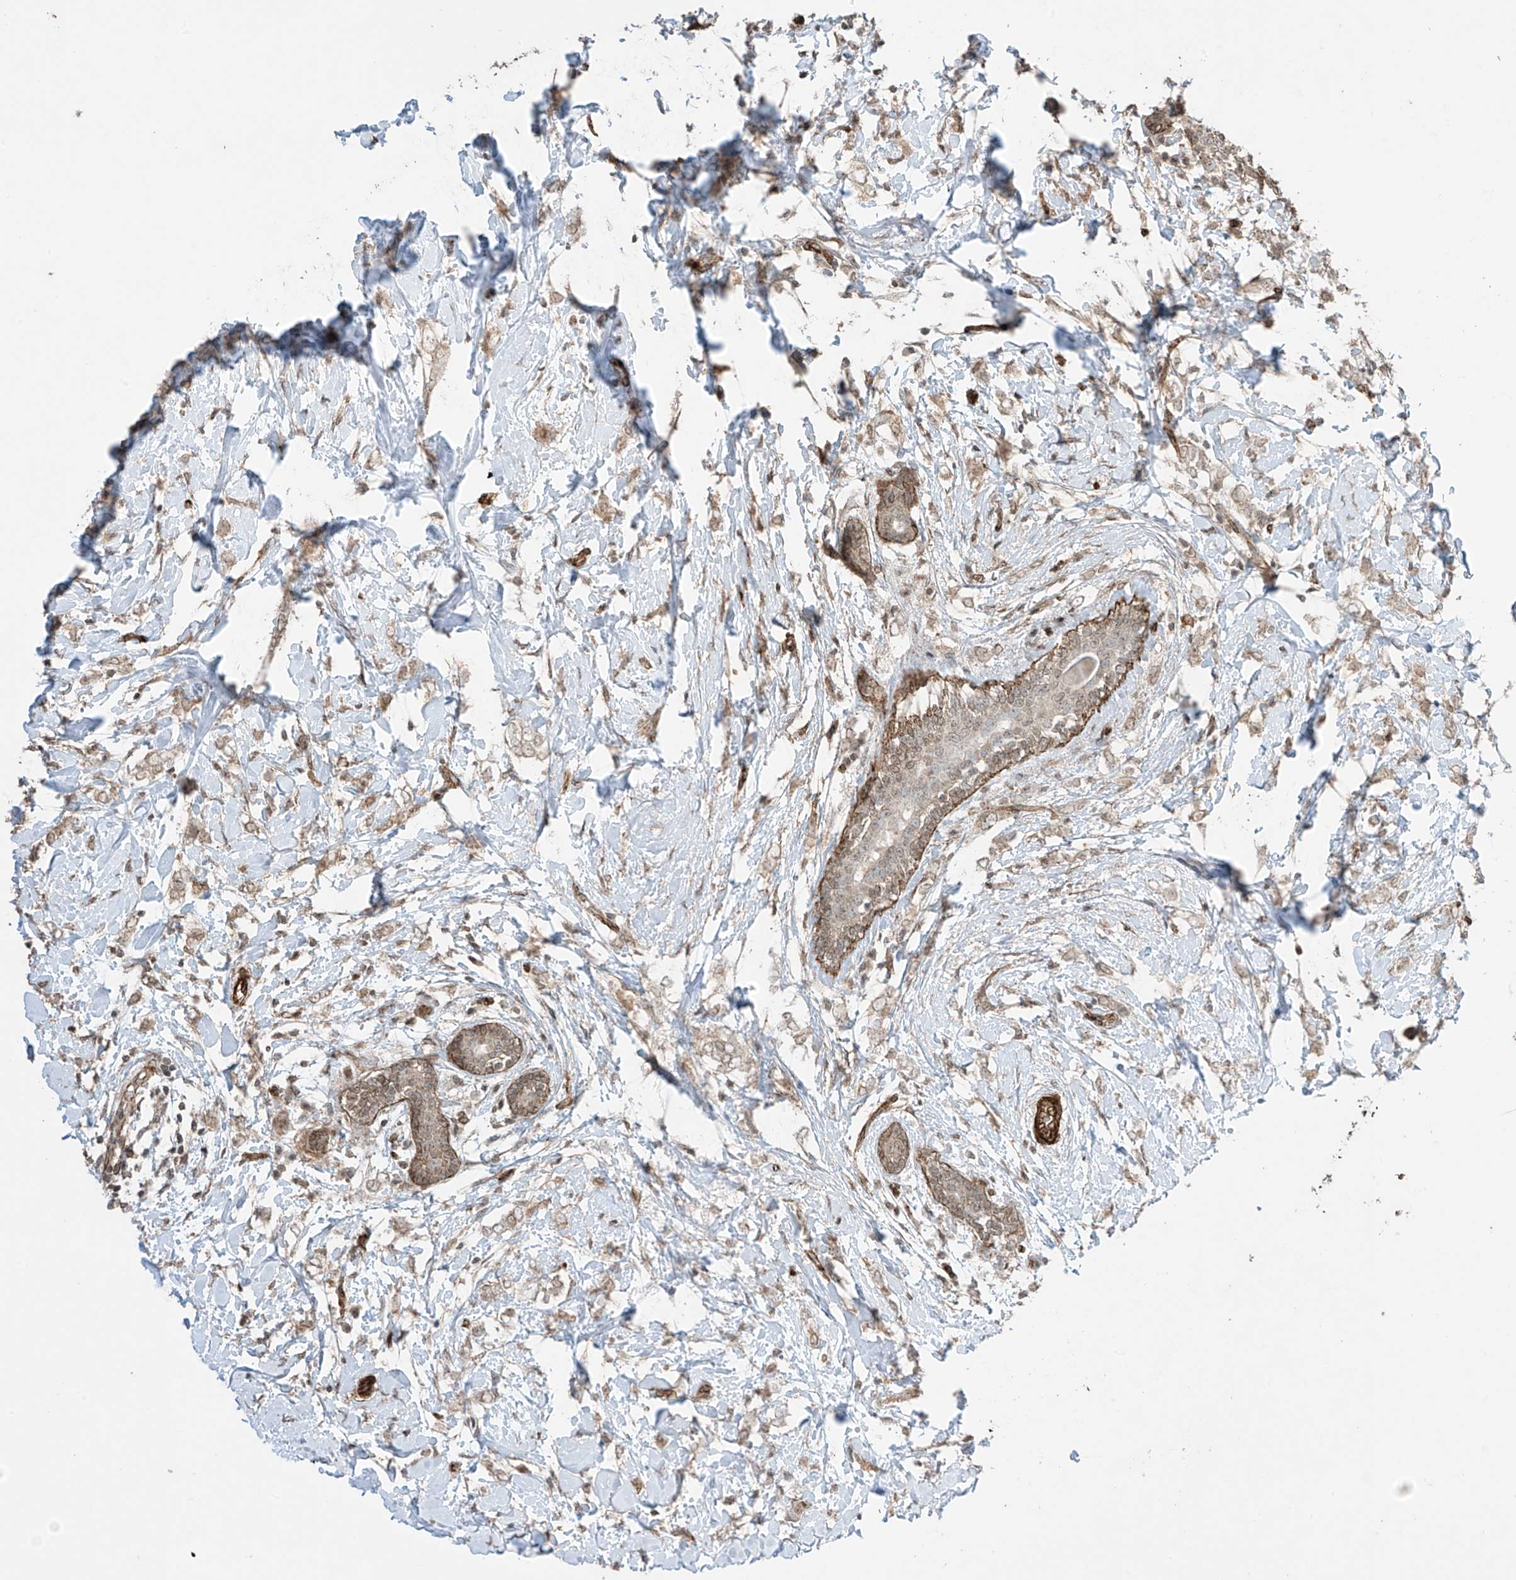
{"staining": {"intensity": "weak", "quantity": ">75%", "location": "cytoplasmic/membranous"}, "tissue": "breast cancer", "cell_type": "Tumor cells", "image_type": "cancer", "snomed": [{"axis": "morphology", "description": "Normal tissue, NOS"}, {"axis": "morphology", "description": "Lobular carcinoma"}, {"axis": "topography", "description": "Breast"}], "caption": "The immunohistochemical stain shows weak cytoplasmic/membranous positivity in tumor cells of breast lobular carcinoma tissue. (Stains: DAB in brown, nuclei in blue, Microscopy: brightfield microscopy at high magnification).", "gene": "TTLL5", "patient": {"sex": "female", "age": 47}}